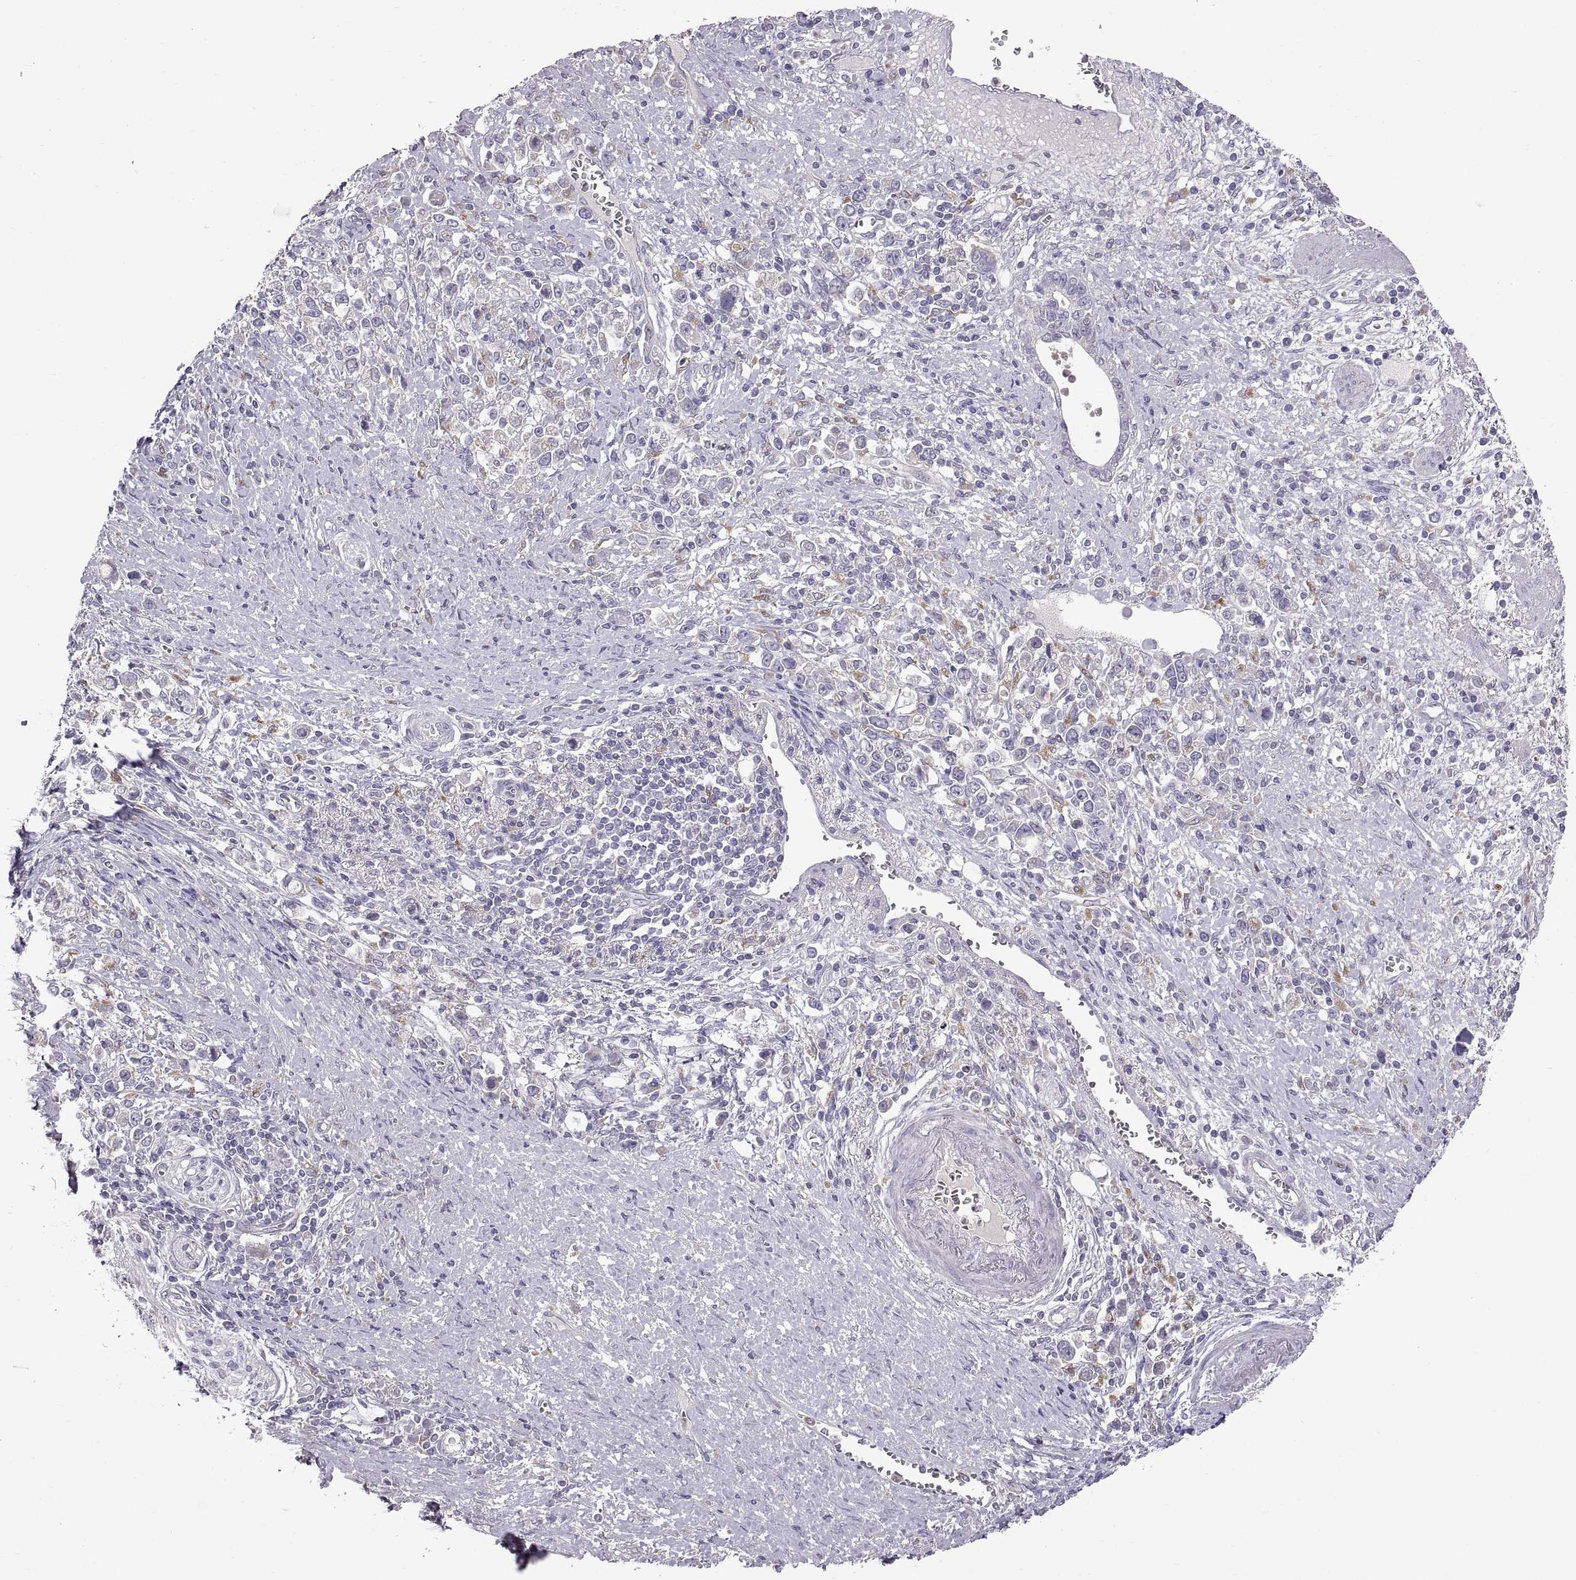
{"staining": {"intensity": "negative", "quantity": "none", "location": "none"}, "tissue": "stomach cancer", "cell_type": "Tumor cells", "image_type": "cancer", "snomed": [{"axis": "morphology", "description": "Adenocarcinoma, NOS"}, {"axis": "topography", "description": "Stomach"}], "caption": "Tumor cells show no significant protein staining in stomach cancer. (DAB IHC, high magnification).", "gene": "ARSL", "patient": {"sex": "male", "age": 63}}